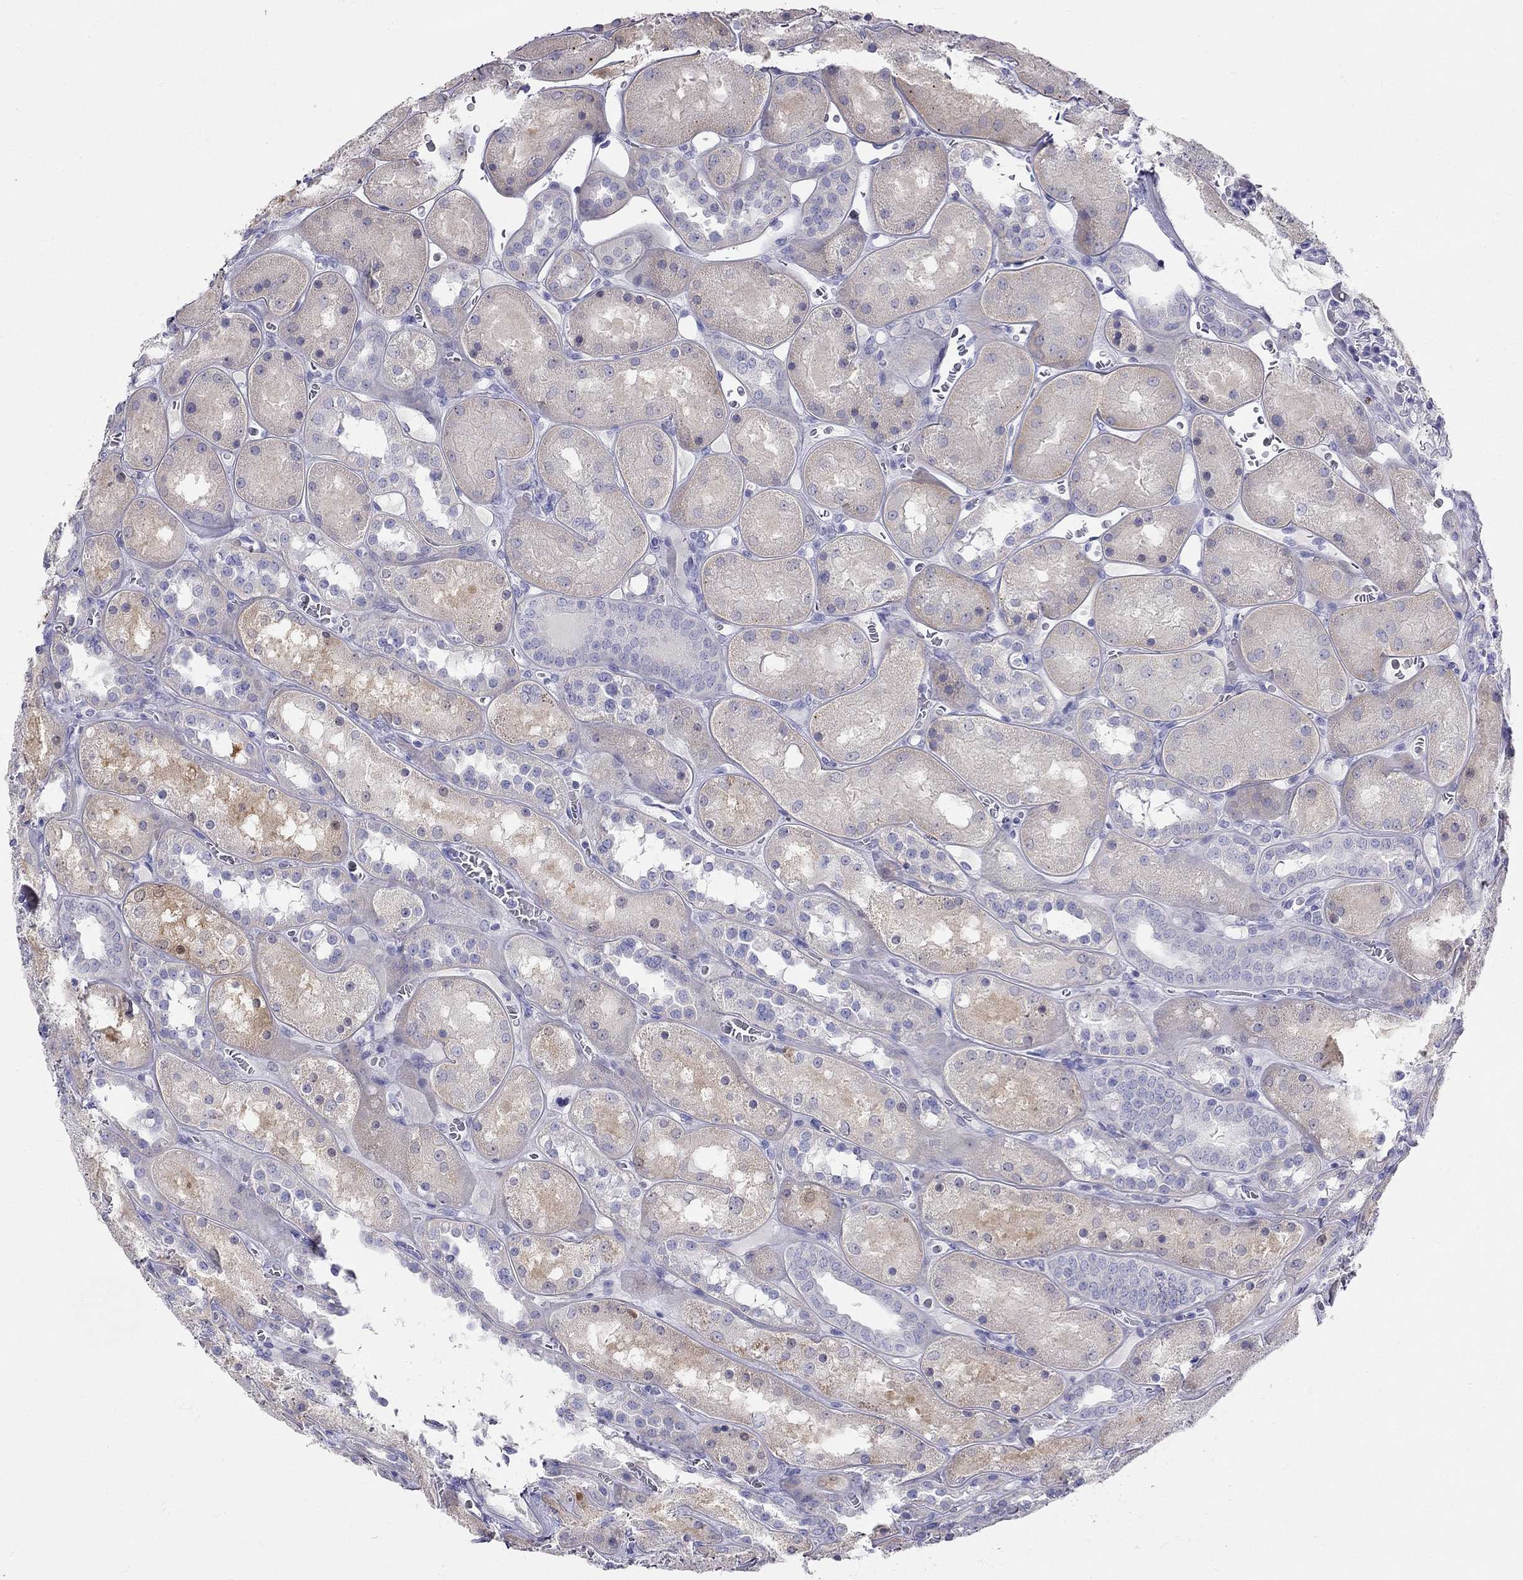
{"staining": {"intensity": "negative", "quantity": "none", "location": "none"}, "tissue": "kidney", "cell_type": "Cells in glomeruli", "image_type": "normal", "snomed": [{"axis": "morphology", "description": "Normal tissue, NOS"}, {"axis": "topography", "description": "Kidney"}], "caption": "Protein analysis of unremarkable kidney shows no significant expression in cells in glomeruli. Nuclei are stained in blue.", "gene": "RFLNA", "patient": {"sex": "male", "age": 73}}